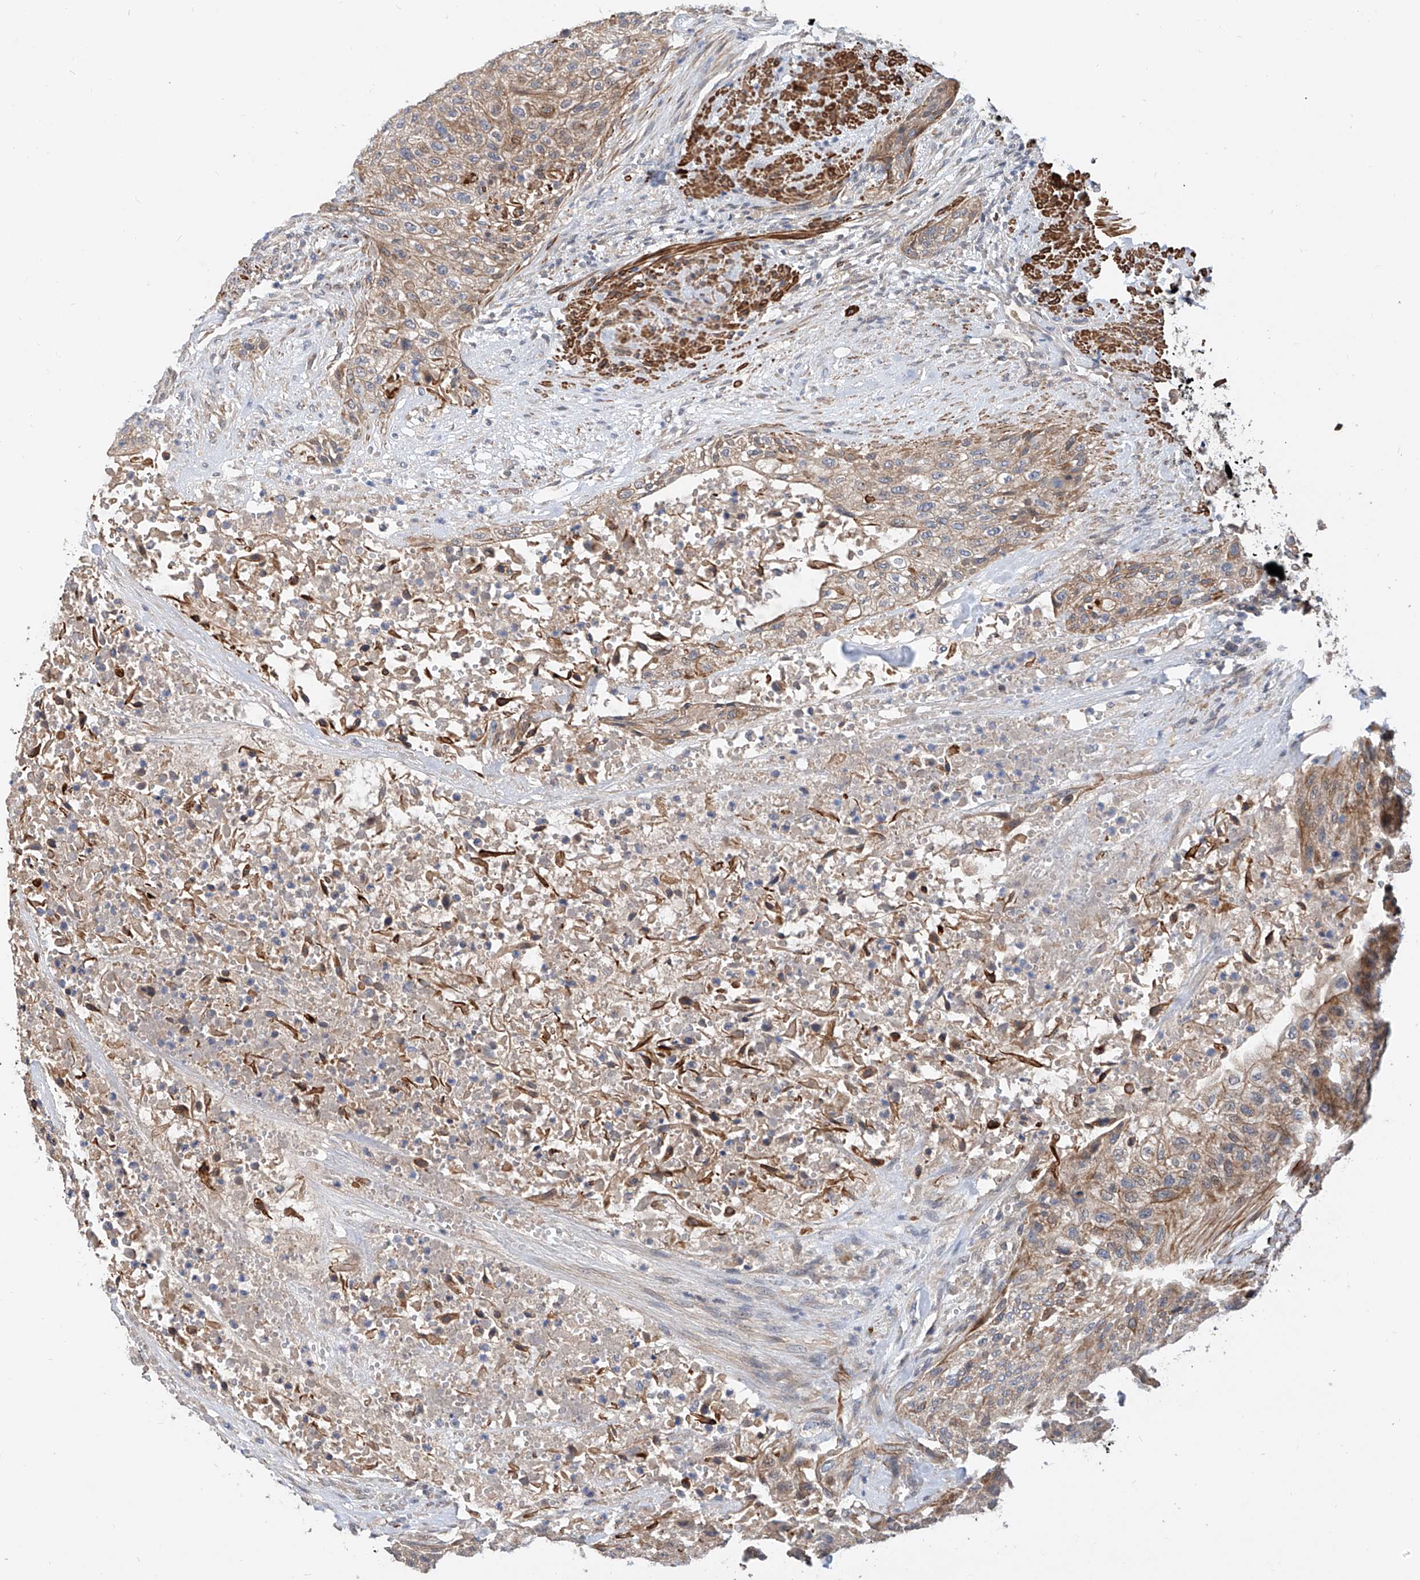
{"staining": {"intensity": "moderate", "quantity": "<25%", "location": "cytoplasmic/membranous"}, "tissue": "urothelial cancer", "cell_type": "Tumor cells", "image_type": "cancer", "snomed": [{"axis": "morphology", "description": "Urothelial carcinoma, High grade"}, {"axis": "topography", "description": "Urinary bladder"}], "caption": "A low amount of moderate cytoplasmic/membranous staining is seen in about <25% of tumor cells in urothelial cancer tissue.", "gene": "MAGEE2", "patient": {"sex": "male", "age": 35}}